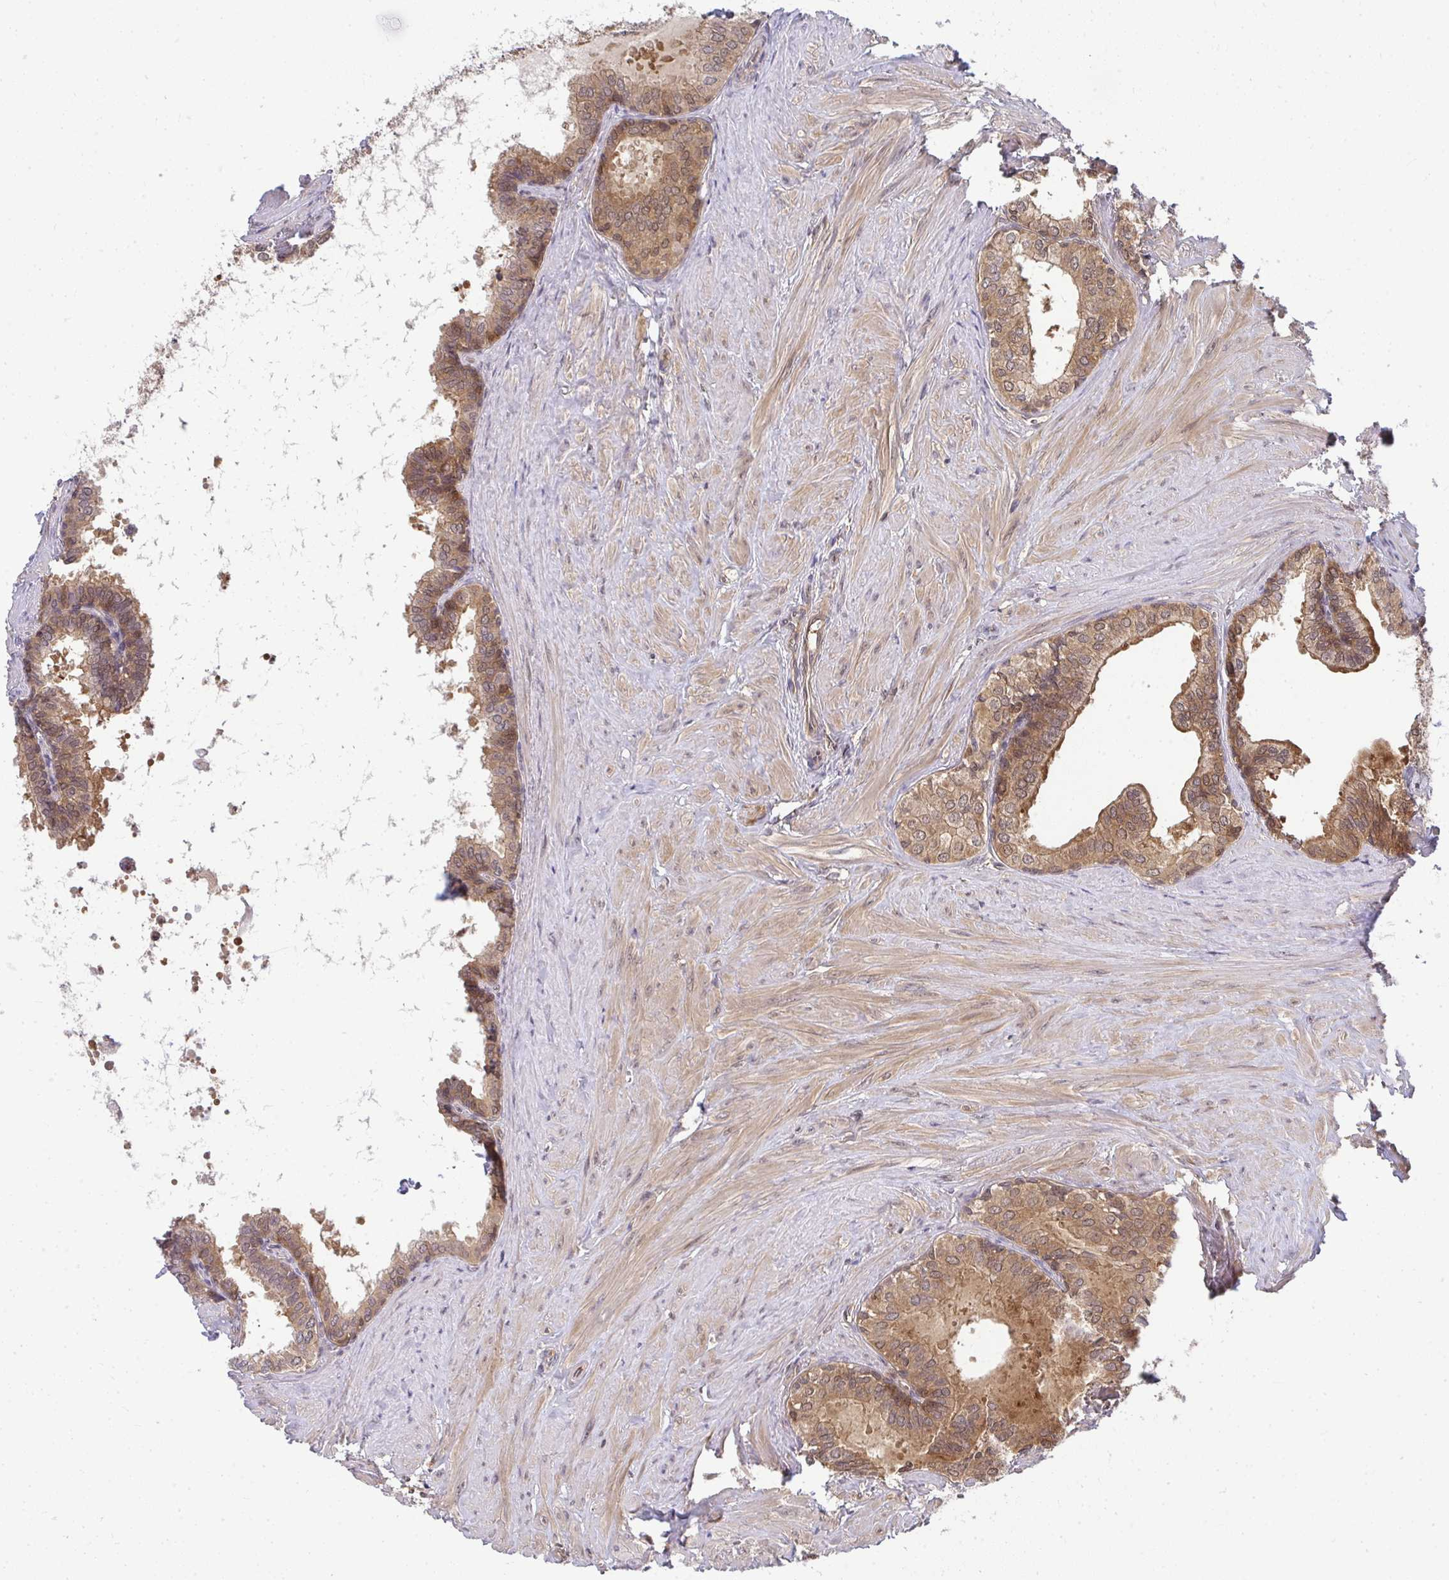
{"staining": {"intensity": "moderate", "quantity": ">75%", "location": "cytoplasmic/membranous"}, "tissue": "prostate", "cell_type": "Glandular cells", "image_type": "normal", "snomed": [{"axis": "morphology", "description": "Normal tissue, NOS"}, {"axis": "topography", "description": "Prostate"}, {"axis": "topography", "description": "Peripheral nerve tissue"}], "caption": "Protein staining reveals moderate cytoplasmic/membranous staining in approximately >75% of glandular cells in unremarkable prostate.", "gene": "HDHD2", "patient": {"sex": "male", "age": 55}}